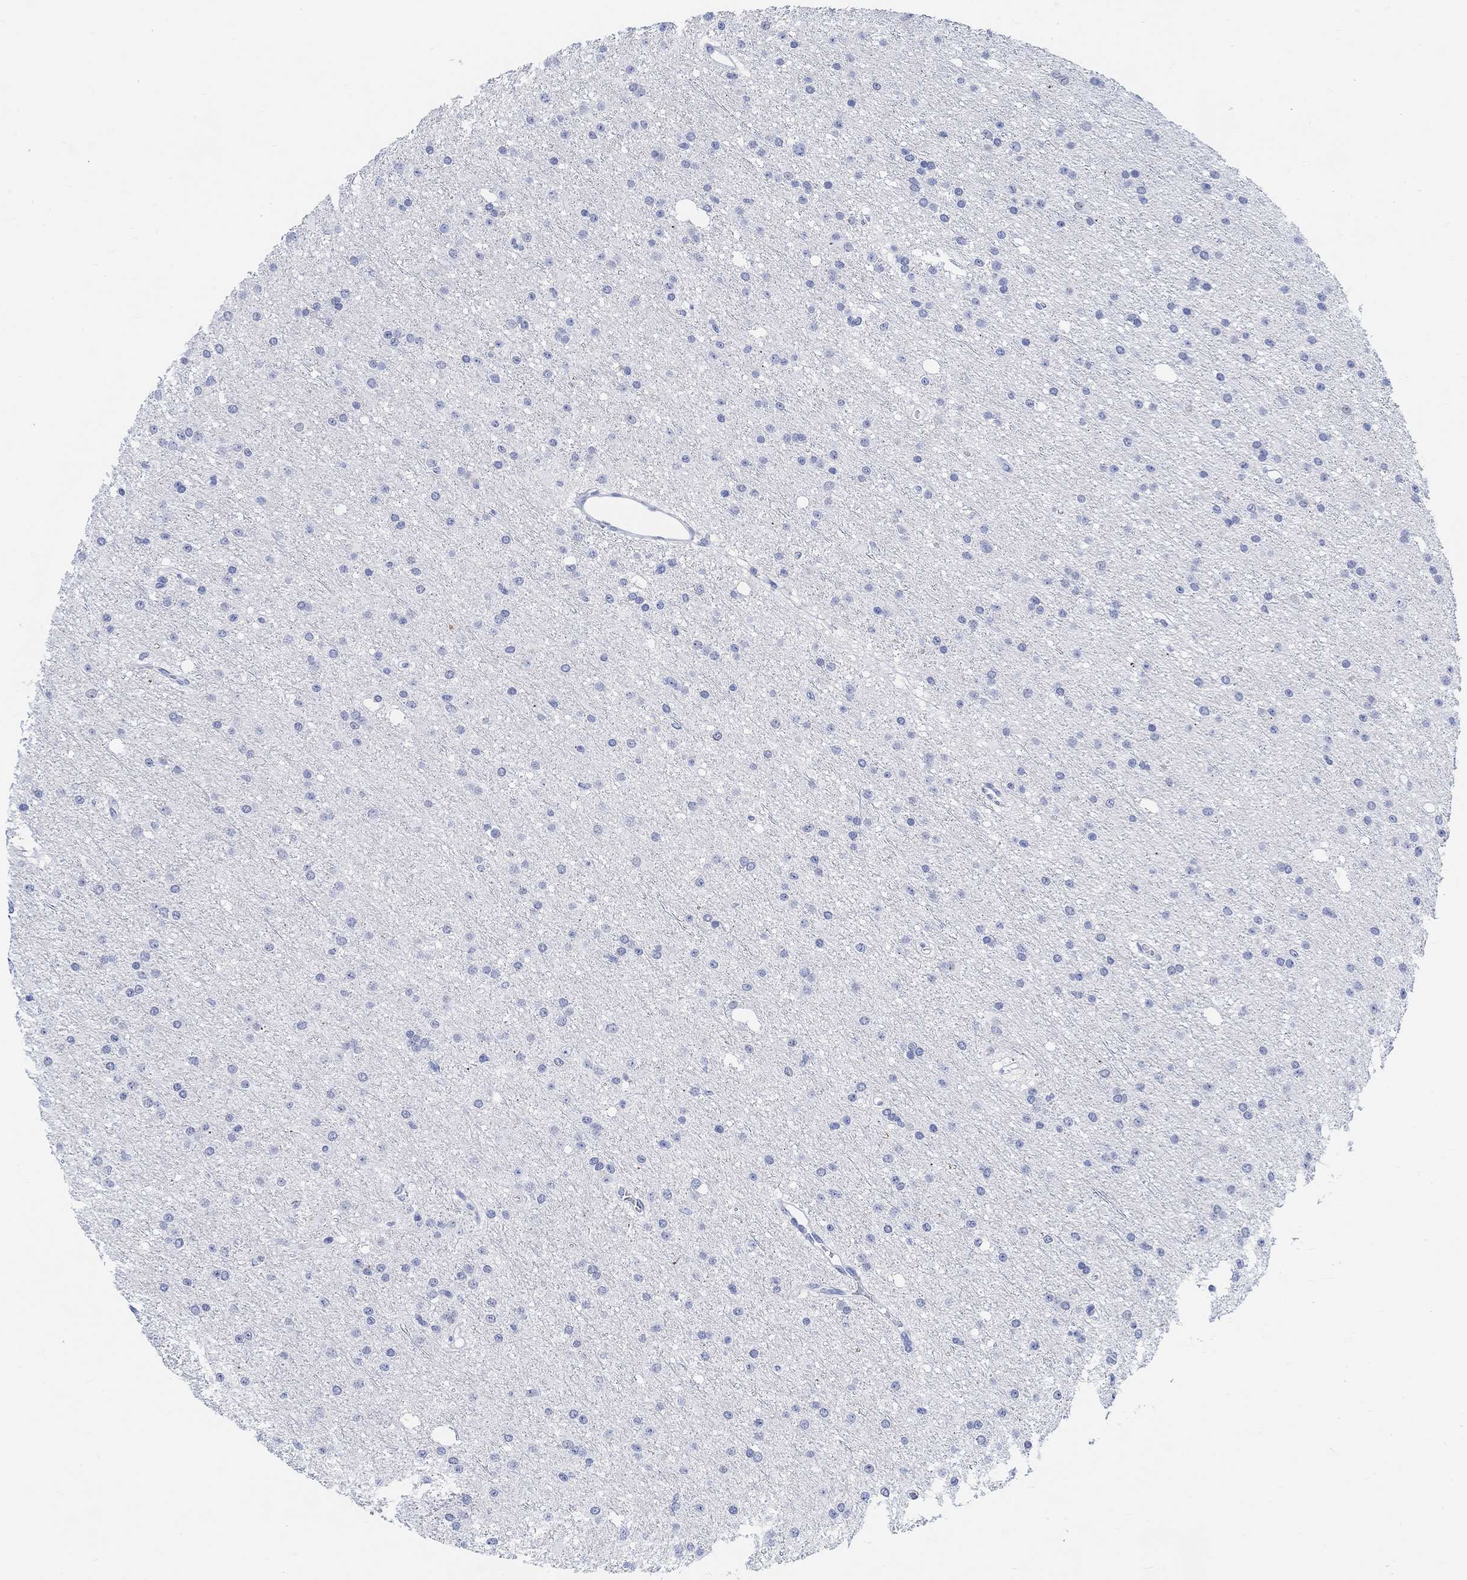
{"staining": {"intensity": "negative", "quantity": "none", "location": "none"}, "tissue": "glioma", "cell_type": "Tumor cells", "image_type": "cancer", "snomed": [{"axis": "morphology", "description": "Glioma, malignant, Low grade"}, {"axis": "topography", "description": "Brain"}], "caption": "This is a image of immunohistochemistry (IHC) staining of malignant glioma (low-grade), which shows no expression in tumor cells.", "gene": "ENO4", "patient": {"sex": "male", "age": 27}}